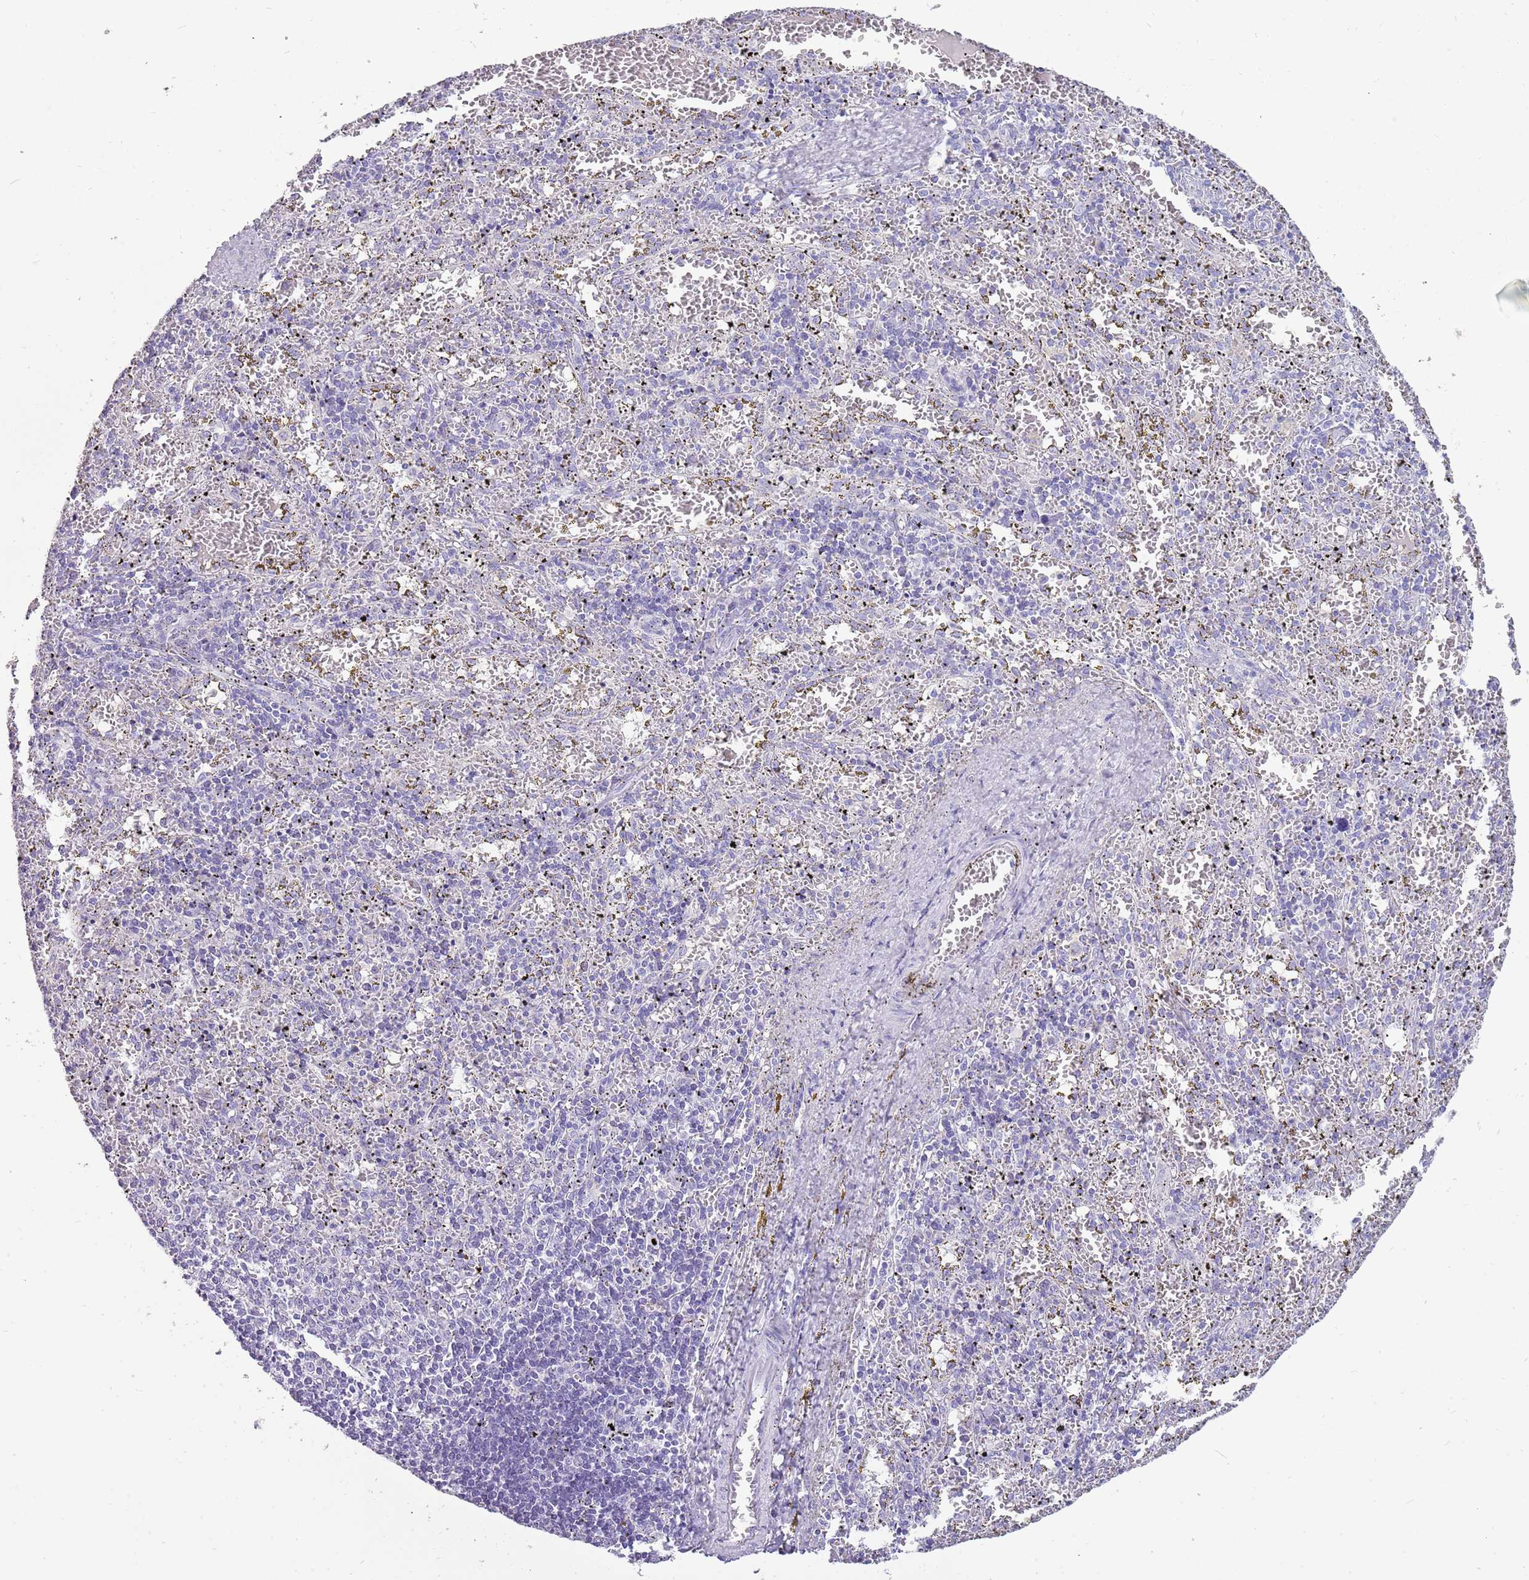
{"staining": {"intensity": "negative", "quantity": "none", "location": "none"}, "tissue": "spleen", "cell_type": "Cells in red pulp", "image_type": "normal", "snomed": [{"axis": "morphology", "description": "Normal tissue, NOS"}, {"axis": "topography", "description": "Spleen"}], "caption": "Immunohistochemistry of unremarkable human spleen demonstrates no expression in cells in red pulp.", "gene": "ENSG00000271254", "patient": {"sex": "male", "age": 11}}